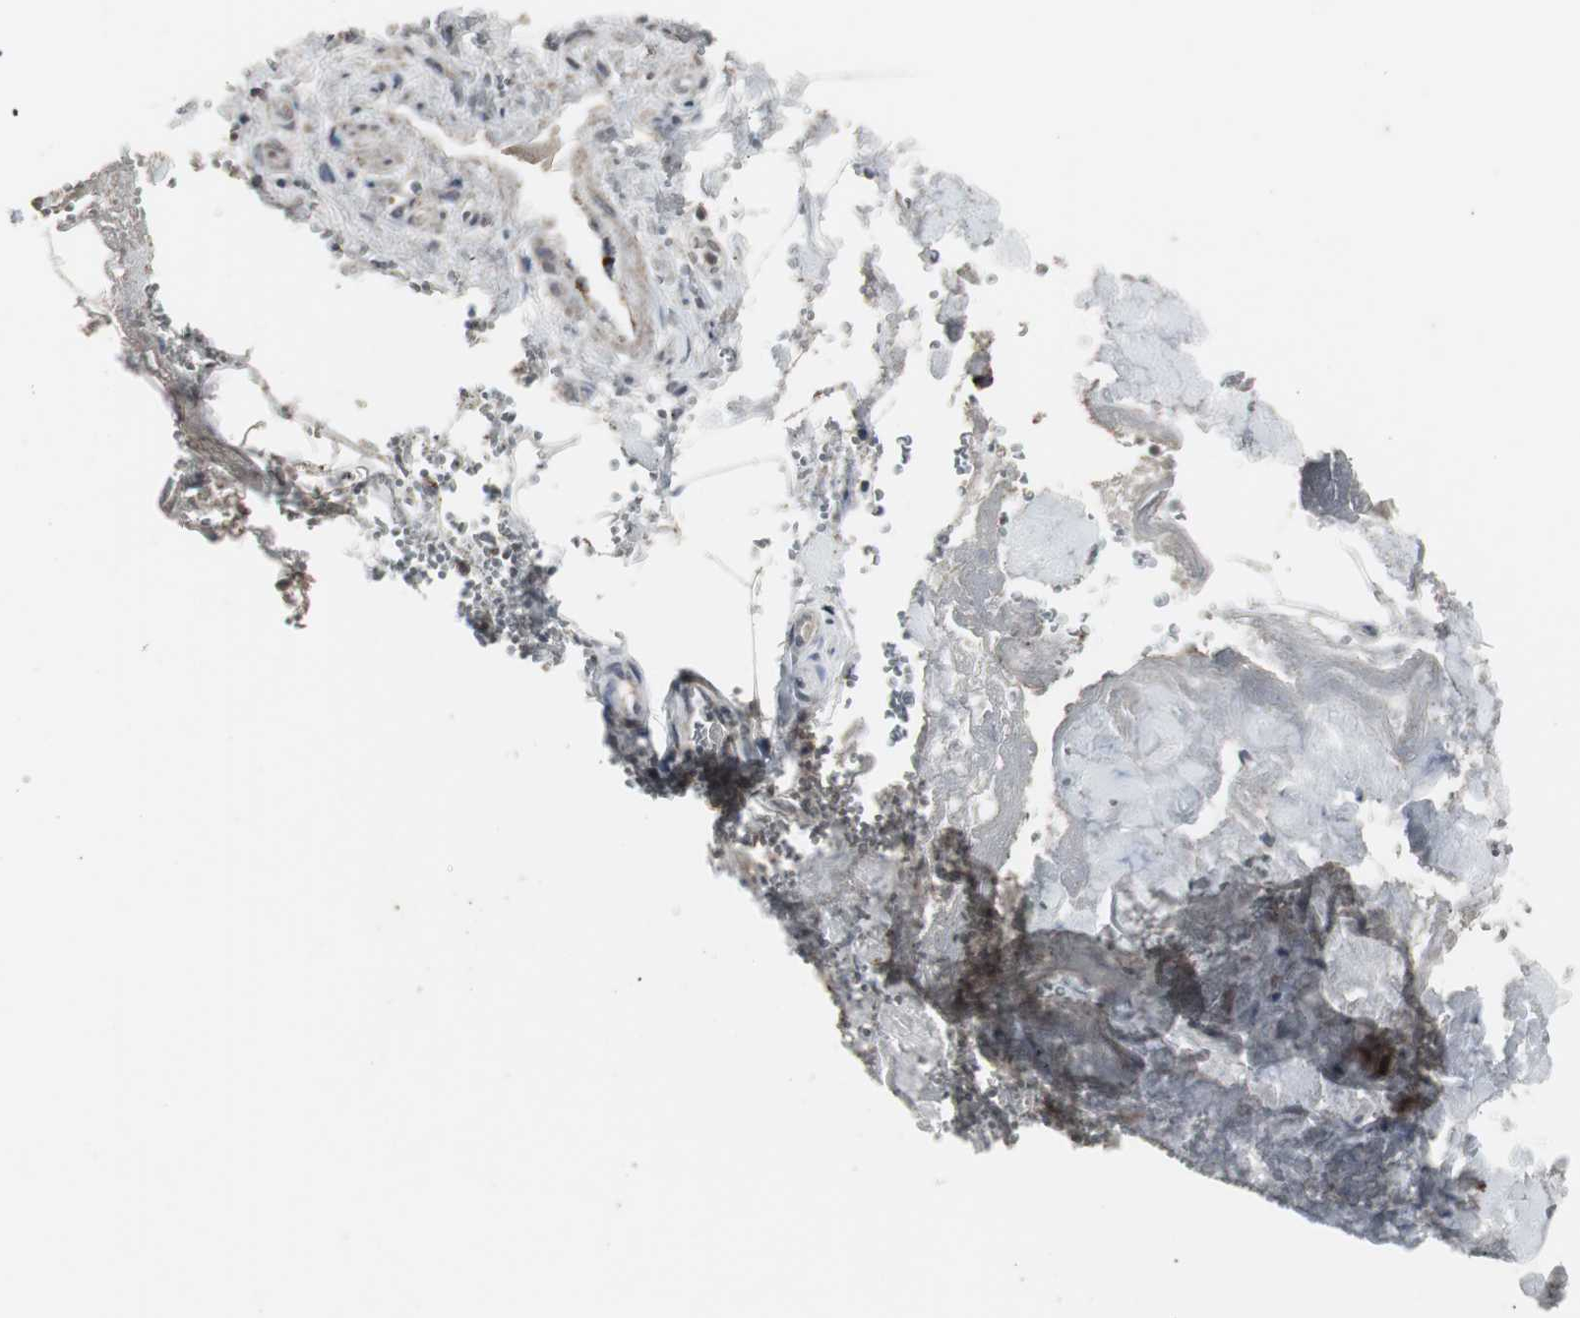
{"staining": {"intensity": "moderate", "quantity": ">75%", "location": "cytoplasmic/membranous"}, "tissue": "adipose tissue", "cell_type": "Adipocytes", "image_type": "normal", "snomed": [{"axis": "morphology", "description": "Normal tissue, NOS"}, {"axis": "morphology", "description": "Cholangiocarcinoma"}, {"axis": "topography", "description": "Liver"}, {"axis": "topography", "description": "Peripheral nerve tissue"}], "caption": "Benign adipose tissue shows moderate cytoplasmic/membranous positivity in approximately >75% of adipocytes, visualized by immunohistochemistry. The protein of interest is shown in brown color, while the nuclei are stained blue.", "gene": "ACAA1", "patient": {"sex": "male", "age": 50}}